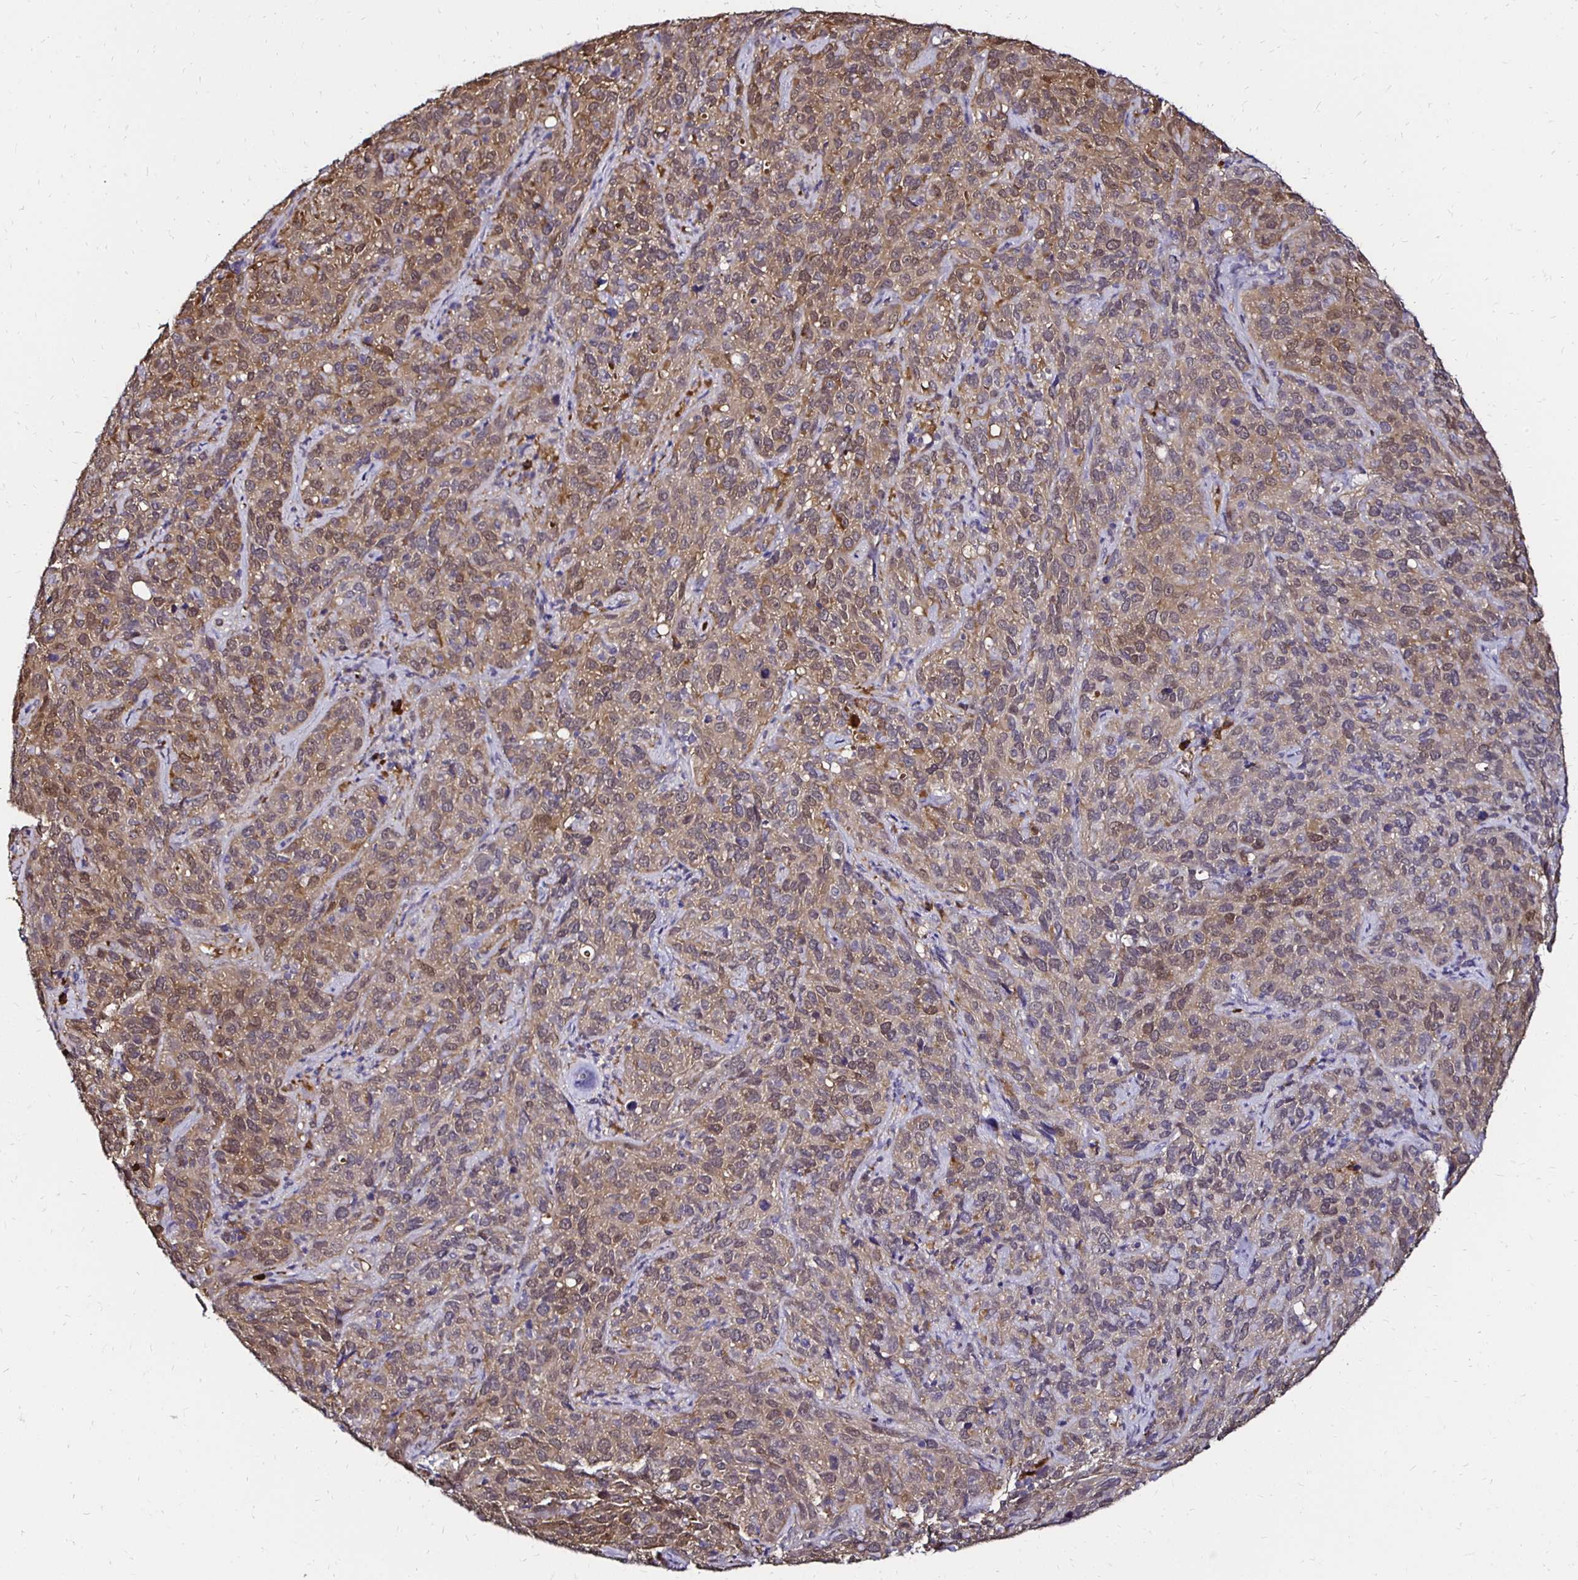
{"staining": {"intensity": "weak", "quantity": ">75%", "location": "cytoplasmic/membranous"}, "tissue": "cervical cancer", "cell_type": "Tumor cells", "image_type": "cancer", "snomed": [{"axis": "morphology", "description": "Squamous cell carcinoma, NOS"}, {"axis": "topography", "description": "Cervix"}], "caption": "IHC staining of cervical cancer, which reveals low levels of weak cytoplasmic/membranous positivity in about >75% of tumor cells indicating weak cytoplasmic/membranous protein positivity. The staining was performed using DAB (3,3'-diaminobenzidine) (brown) for protein detection and nuclei were counterstained in hematoxylin (blue).", "gene": "TXN", "patient": {"sex": "female", "age": 51}}